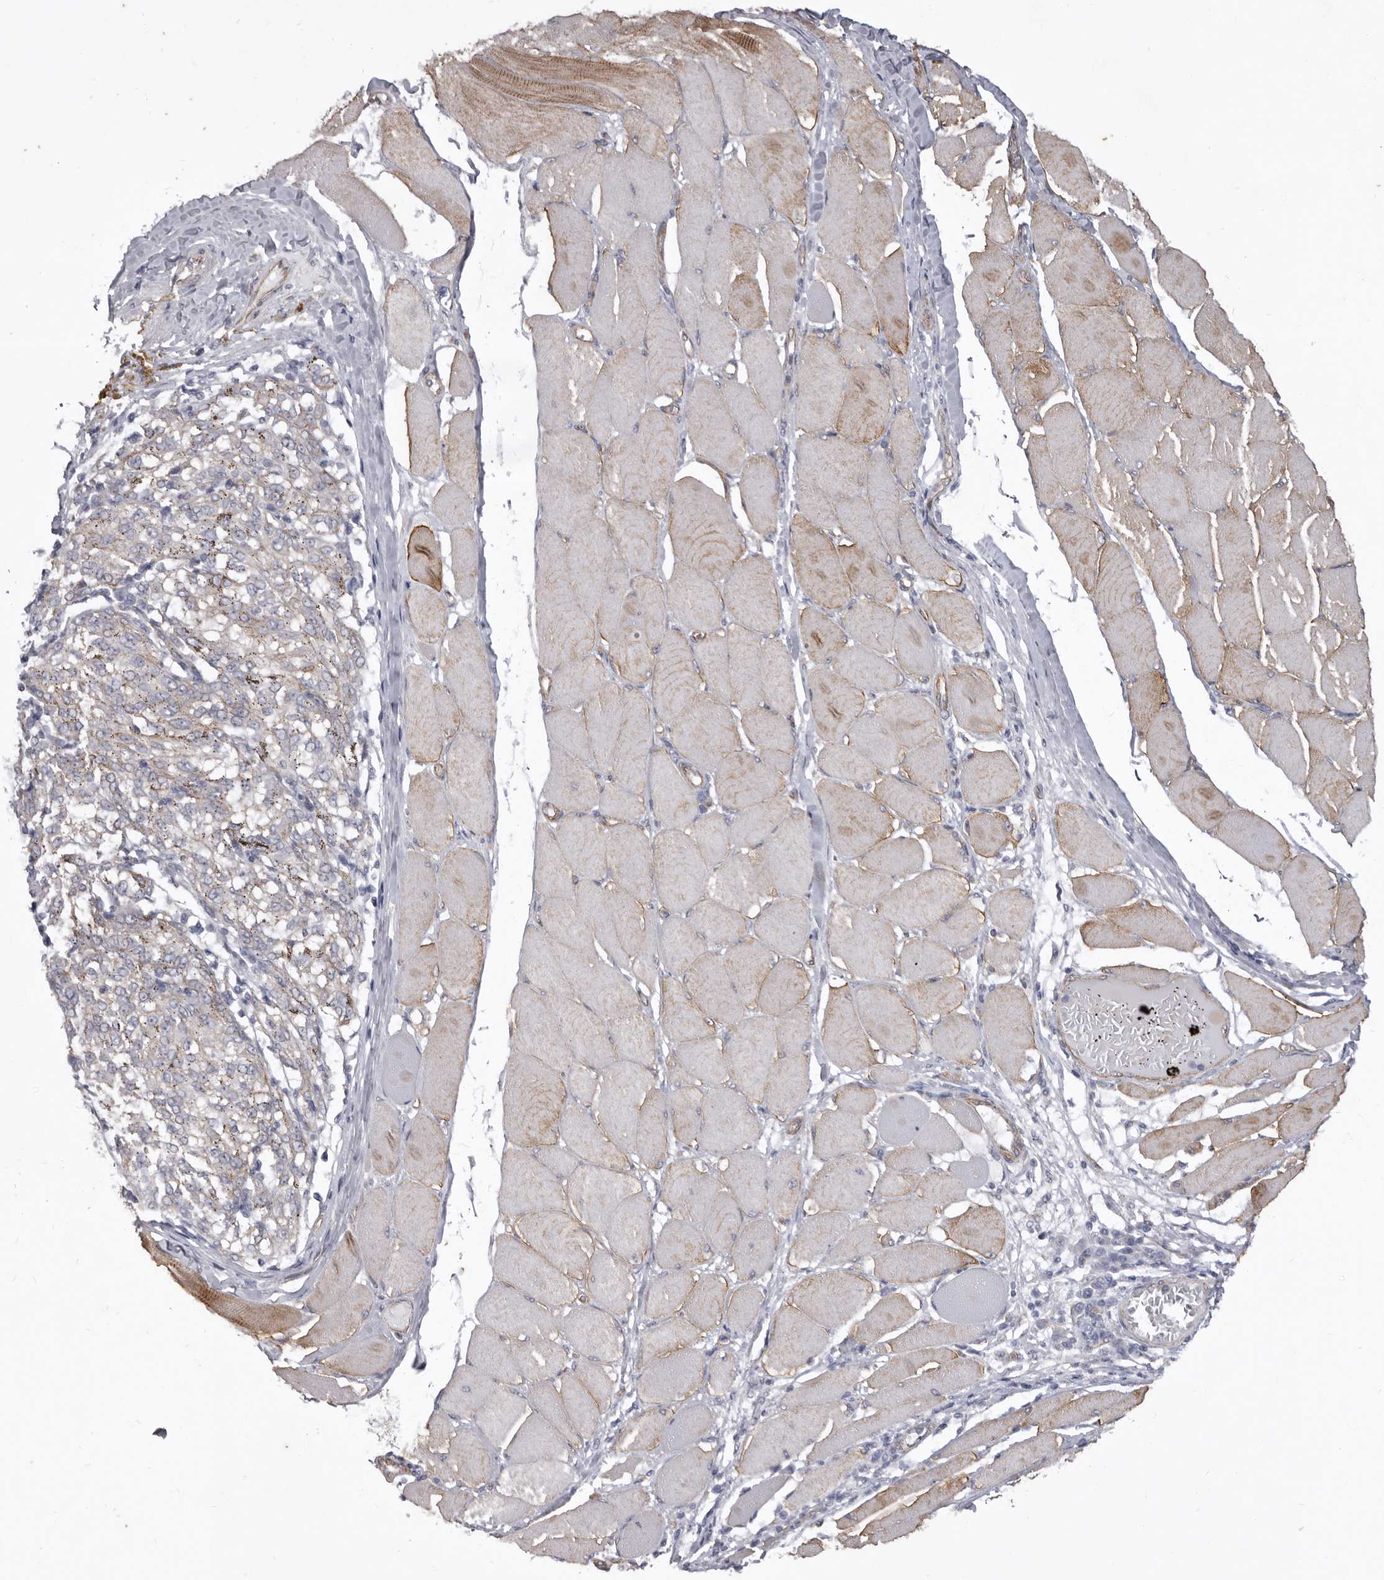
{"staining": {"intensity": "weak", "quantity": "<25%", "location": "cytoplasmic/membranous"}, "tissue": "melanoma", "cell_type": "Tumor cells", "image_type": "cancer", "snomed": [{"axis": "morphology", "description": "Malignant melanoma, NOS"}, {"axis": "topography", "description": "Skin"}], "caption": "There is no significant positivity in tumor cells of malignant melanoma.", "gene": "P2RX6", "patient": {"sex": "female", "age": 72}}